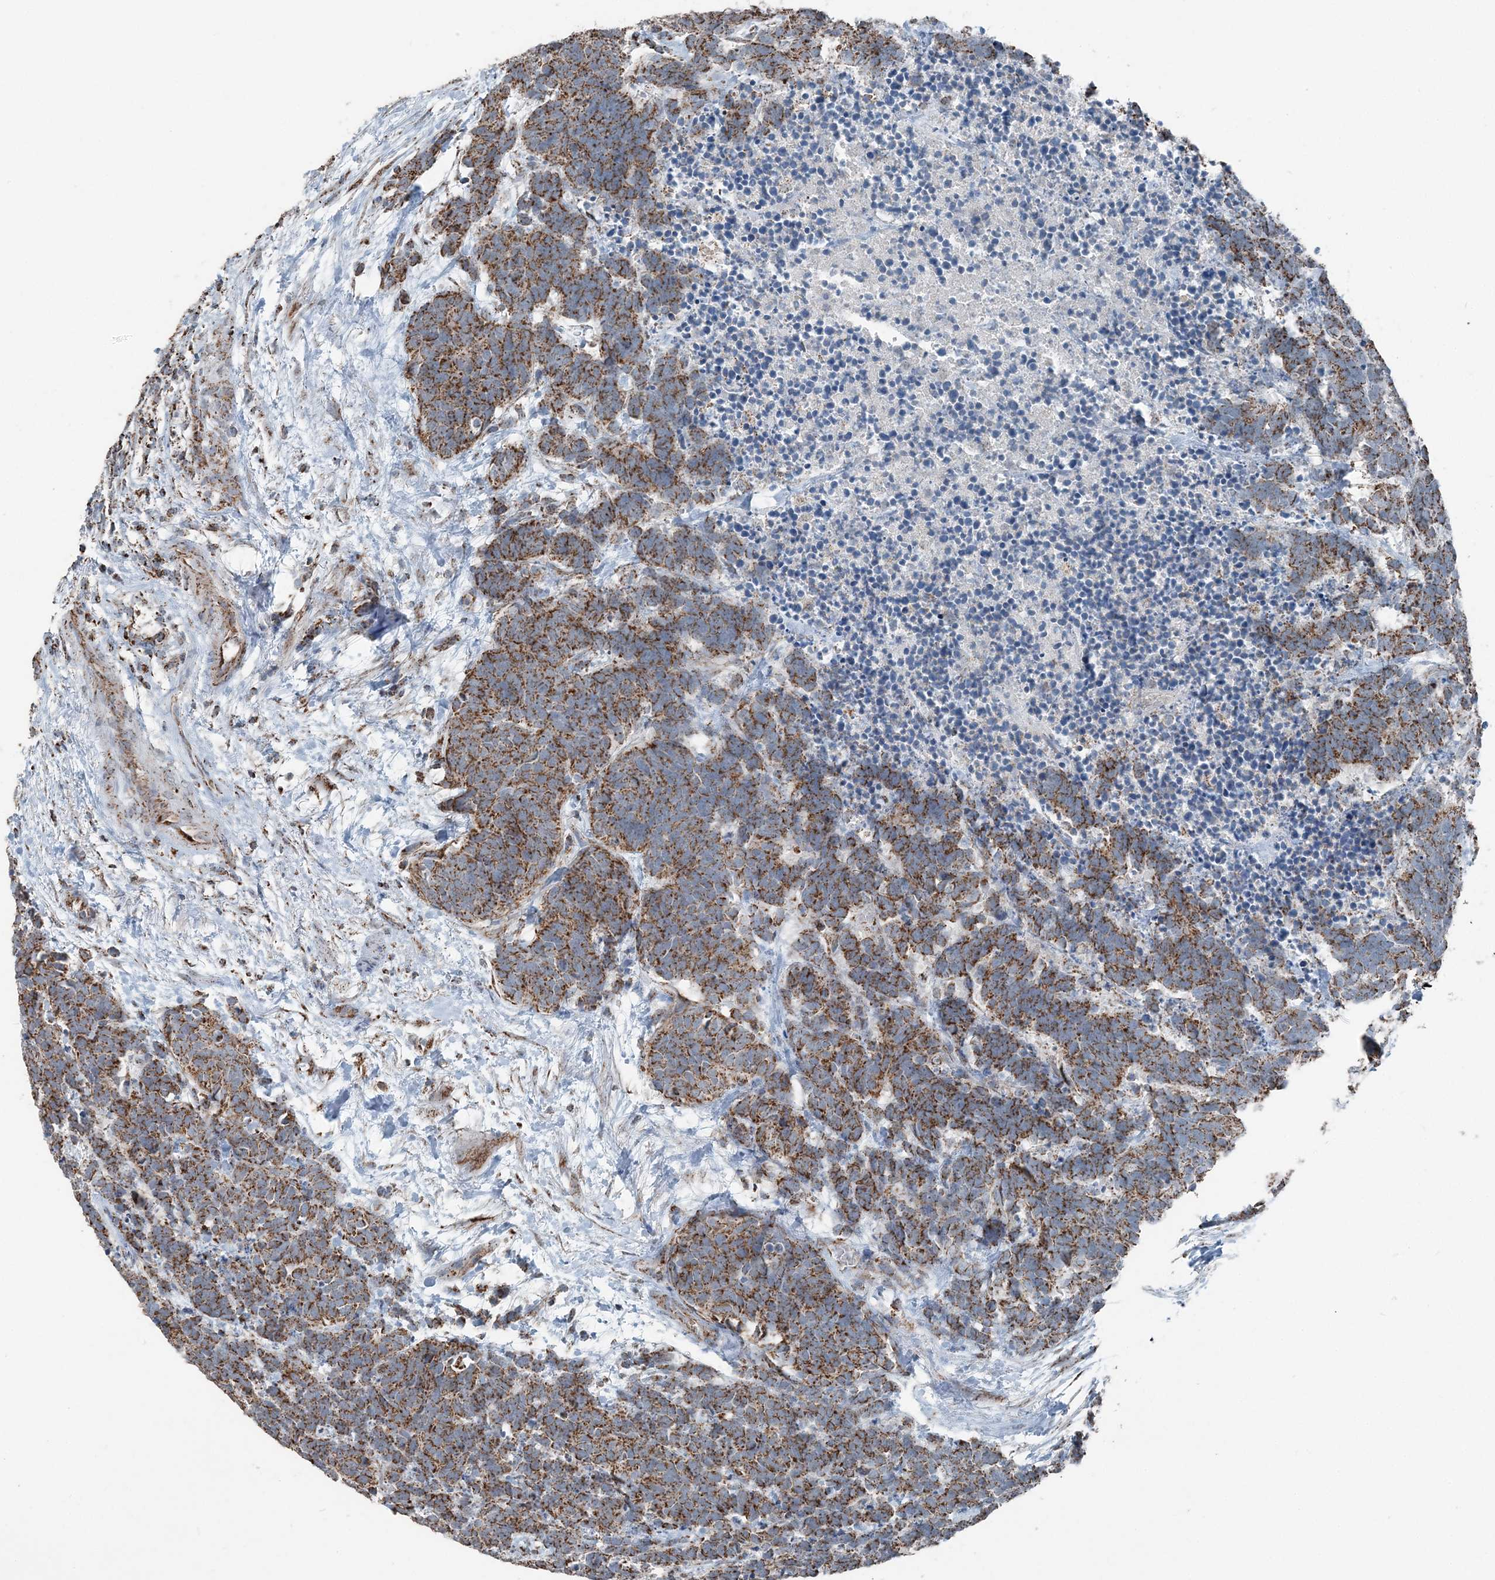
{"staining": {"intensity": "moderate", "quantity": ">75%", "location": "cytoplasmic/membranous"}, "tissue": "carcinoid", "cell_type": "Tumor cells", "image_type": "cancer", "snomed": [{"axis": "morphology", "description": "Carcinoma, NOS"}, {"axis": "morphology", "description": "Carcinoid, malignant, NOS"}, {"axis": "topography", "description": "Urinary bladder"}], "caption": "Carcinoid tissue reveals moderate cytoplasmic/membranous positivity in about >75% of tumor cells, visualized by immunohistochemistry.", "gene": "SUCLG1", "patient": {"sex": "male", "age": 57}}